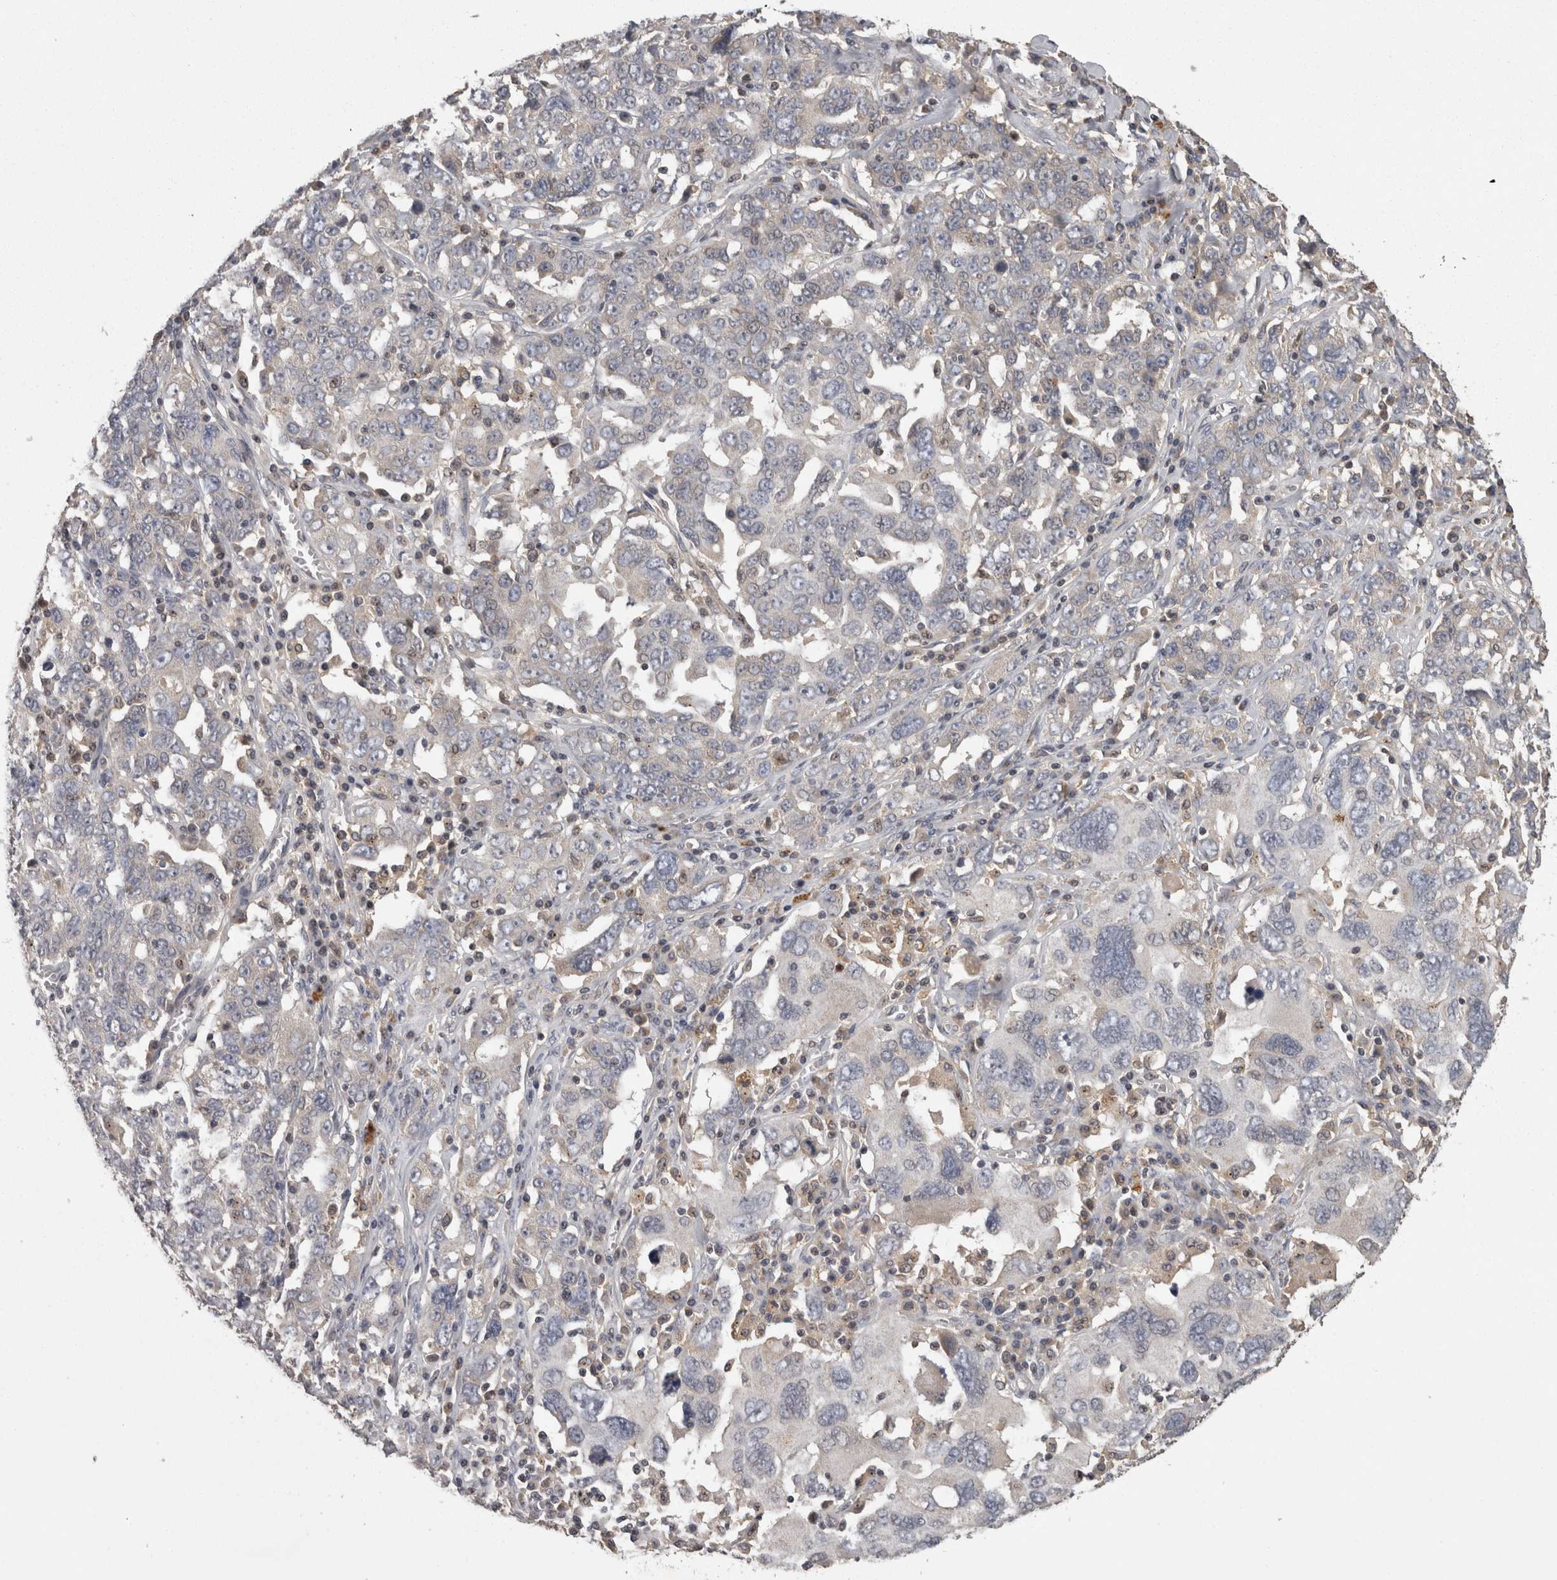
{"staining": {"intensity": "negative", "quantity": "none", "location": "none"}, "tissue": "ovarian cancer", "cell_type": "Tumor cells", "image_type": "cancer", "snomed": [{"axis": "morphology", "description": "Carcinoma, endometroid"}, {"axis": "topography", "description": "Ovary"}], "caption": "Tumor cells show no significant protein expression in ovarian cancer.", "gene": "PCM1", "patient": {"sex": "female", "age": 62}}